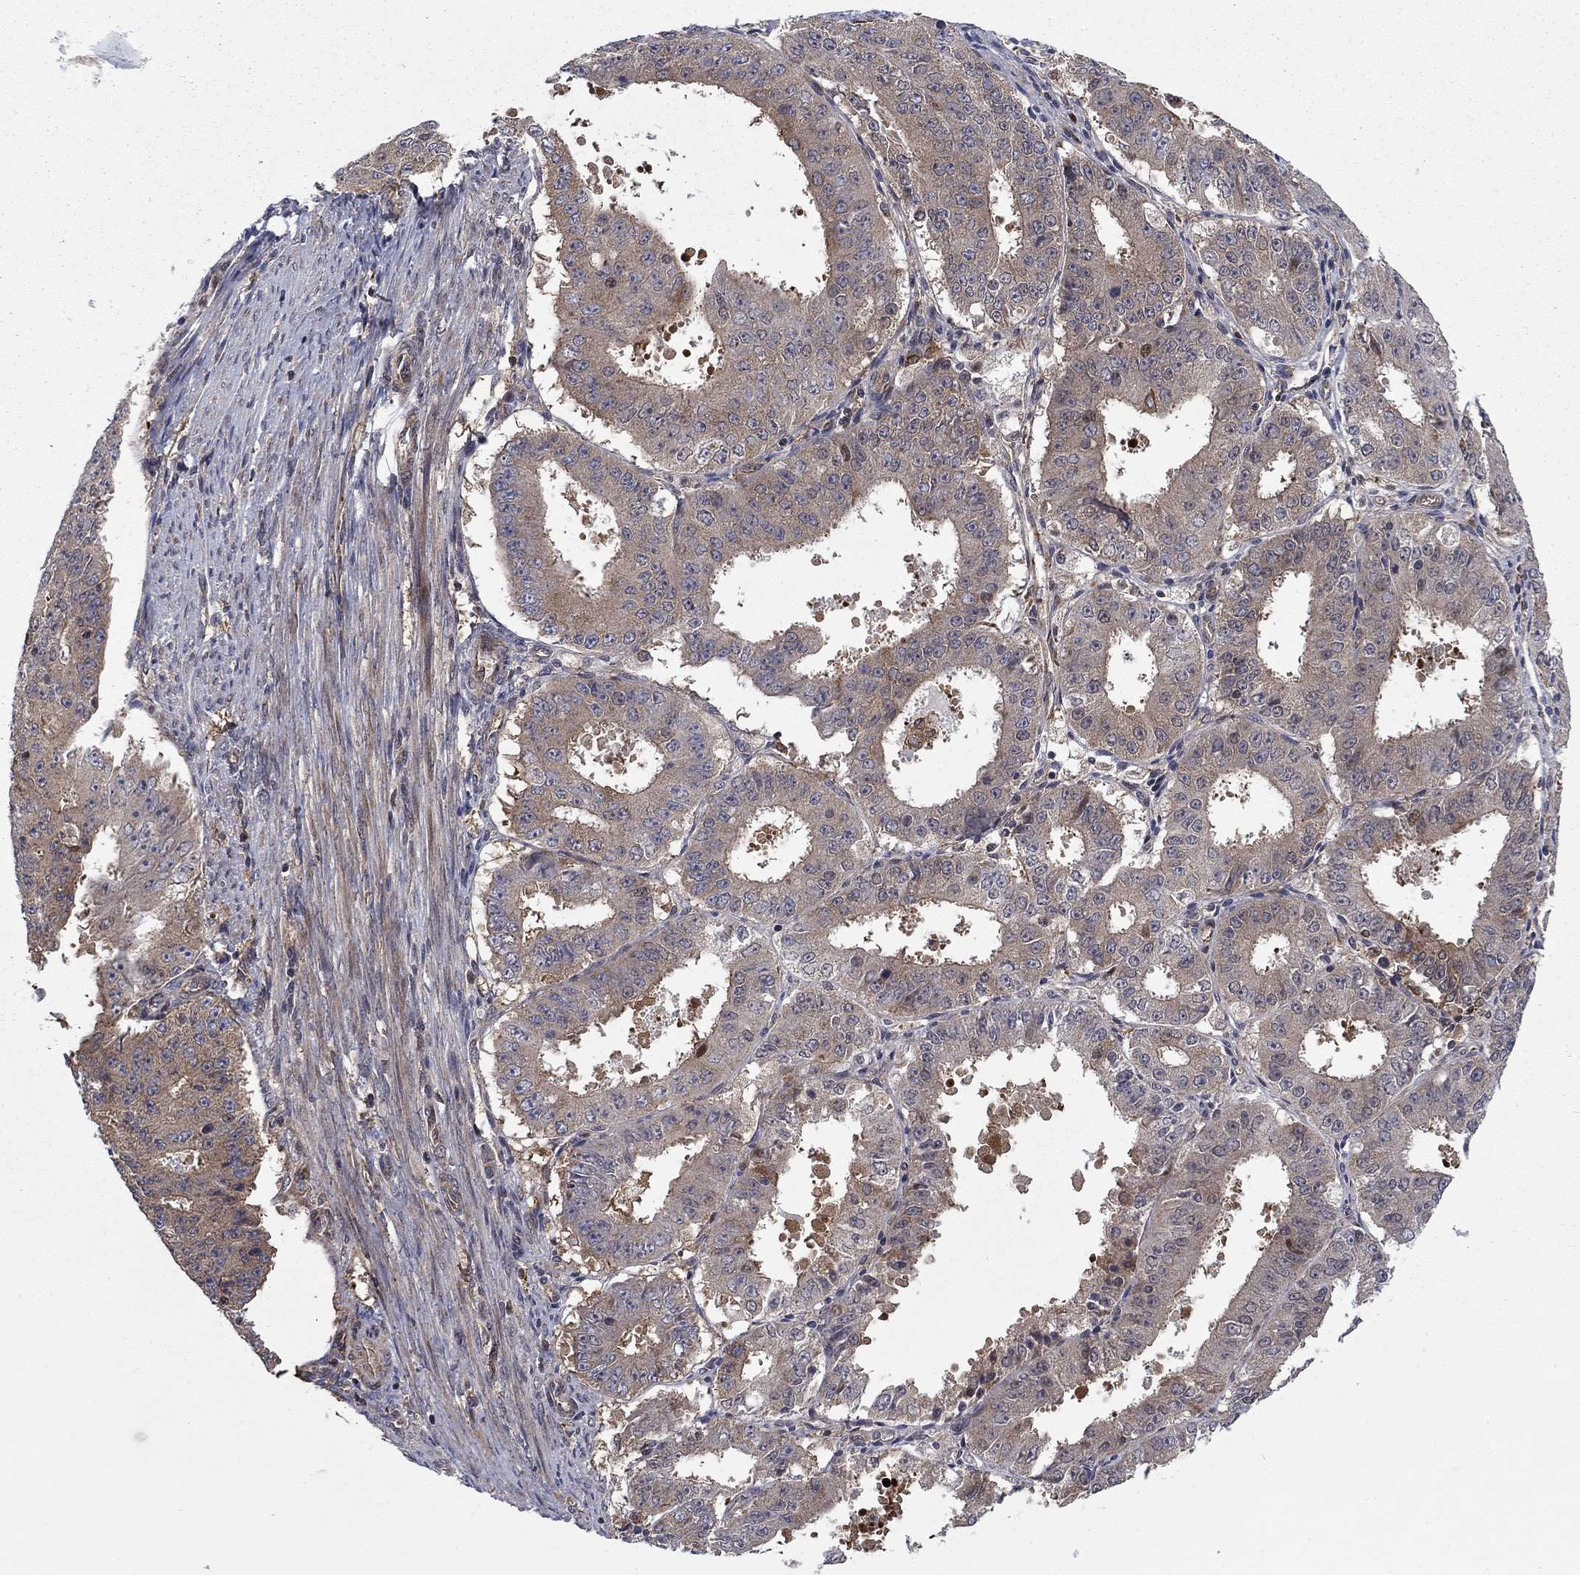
{"staining": {"intensity": "weak", "quantity": "25%-75%", "location": "cytoplasmic/membranous"}, "tissue": "ovarian cancer", "cell_type": "Tumor cells", "image_type": "cancer", "snomed": [{"axis": "morphology", "description": "Carcinoma, endometroid"}, {"axis": "topography", "description": "Ovary"}], "caption": "The micrograph displays a brown stain indicating the presence of a protein in the cytoplasmic/membranous of tumor cells in ovarian cancer (endometroid carcinoma).", "gene": "HDAC4", "patient": {"sex": "female", "age": 42}}